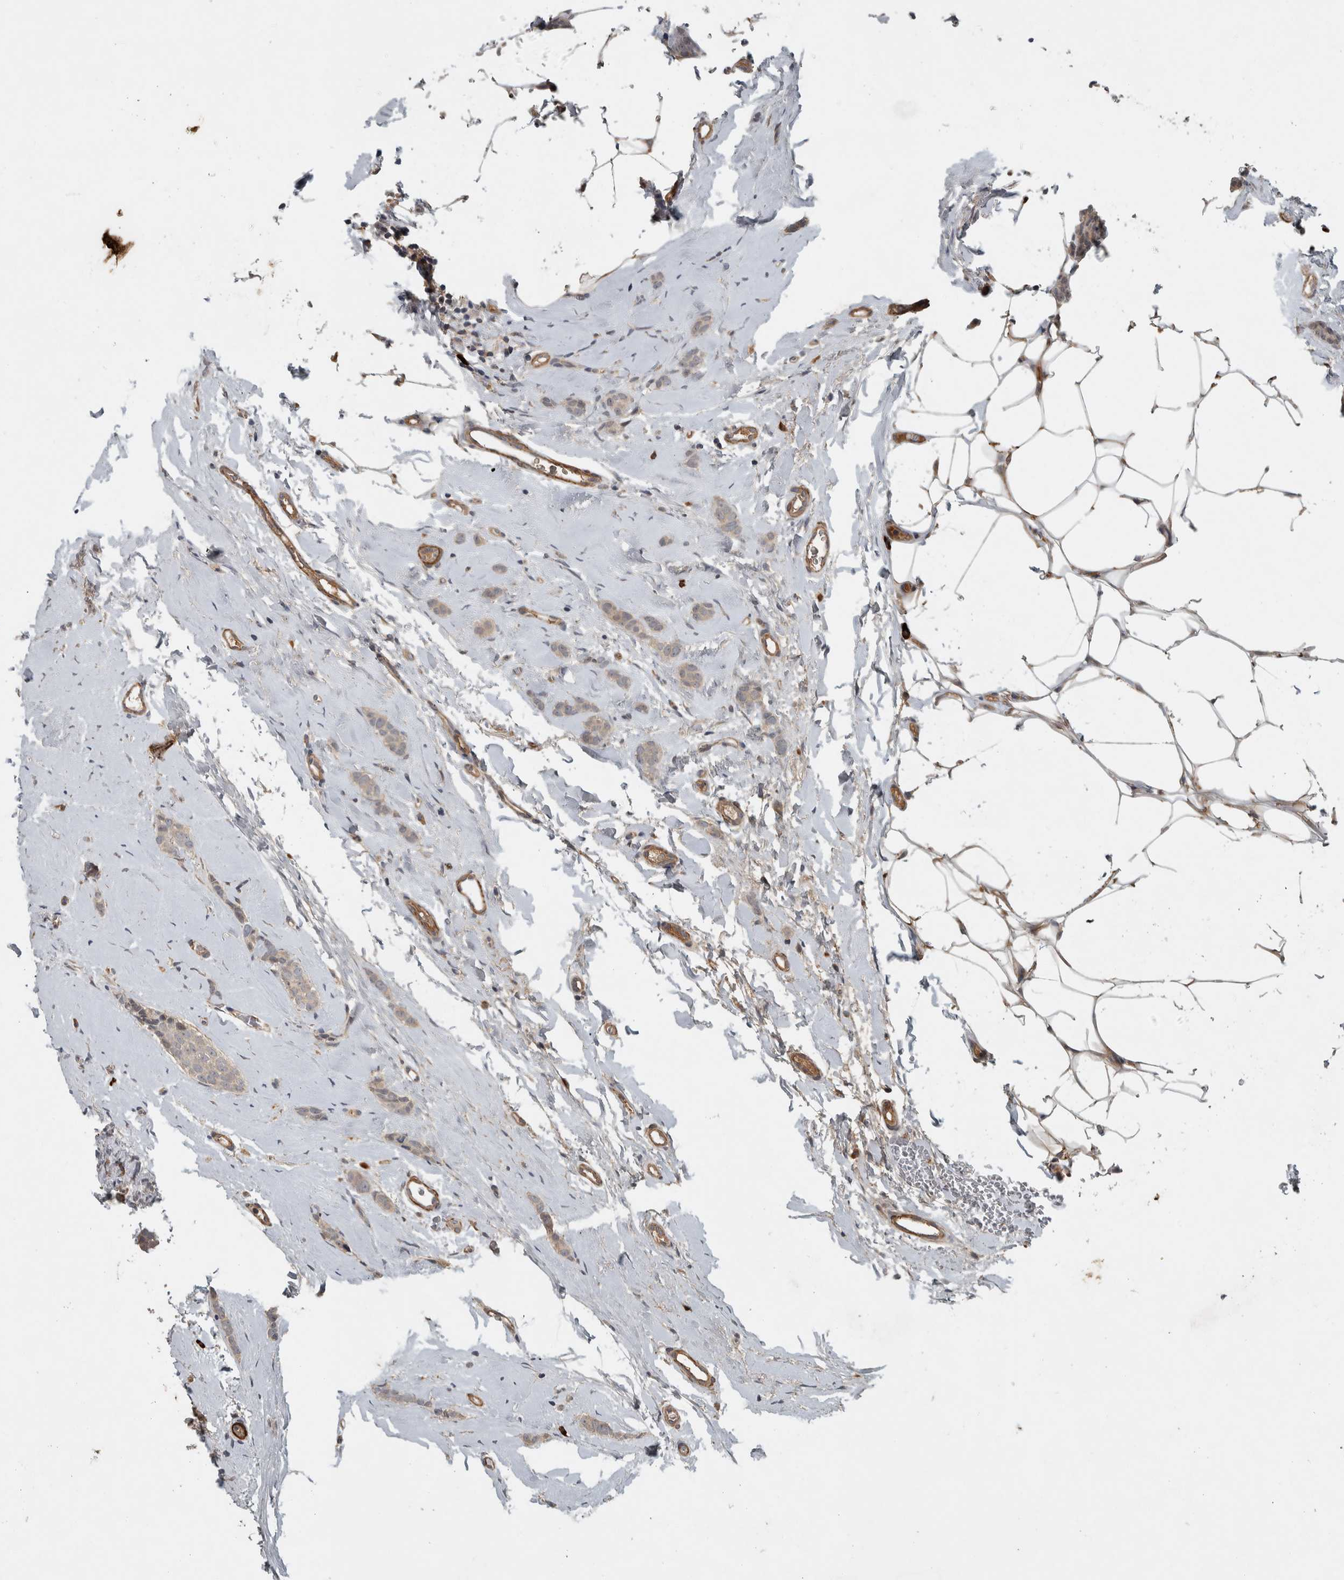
{"staining": {"intensity": "weak", "quantity": ">75%", "location": "cytoplasmic/membranous"}, "tissue": "breast cancer", "cell_type": "Tumor cells", "image_type": "cancer", "snomed": [{"axis": "morphology", "description": "Lobular carcinoma"}, {"axis": "topography", "description": "Skin"}, {"axis": "topography", "description": "Breast"}], "caption": "High-power microscopy captured an IHC micrograph of breast cancer, revealing weak cytoplasmic/membranous expression in approximately >75% of tumor cells. (DAB IHC with brightfield microscopy, high magnification).", "gene": "LBHD1", "patient": {"sex": "female", "age": 46}}